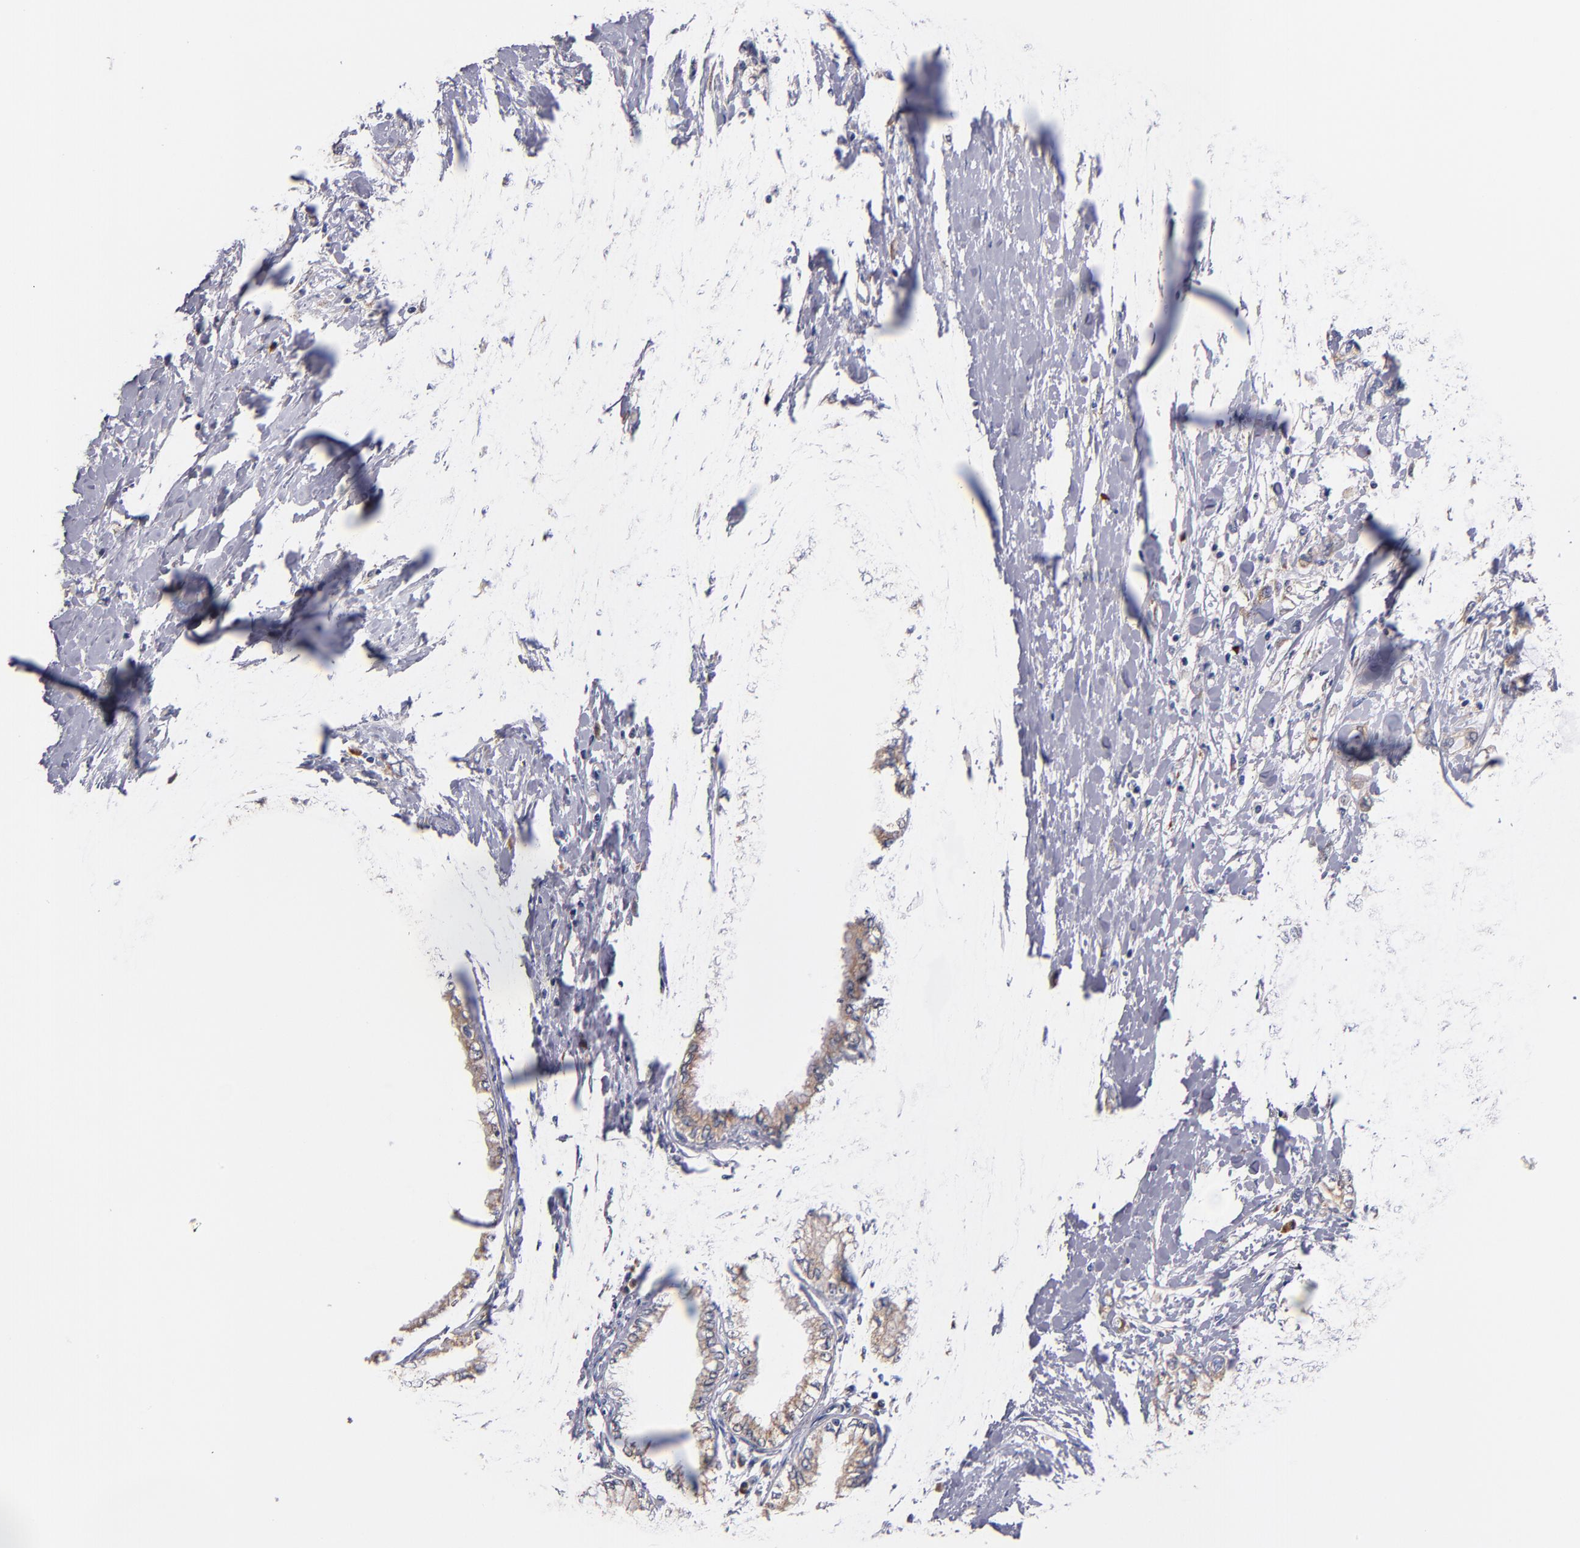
{"staining": {"intensity": "weak", "quantity": ">75%", "location": "cytoplasmic/membranous"}, "tissue": "pancreatic cancer", "cell_type": "Tumor cells", "image_type": "cancer", "snomed": [{"axis": "morphology", "description": "Adenocarcinoma, NOS"}, {"axis": "topography", "description": "Pancreas"}], "caption": "Immunohistochemistry (DAB (3,3'-diaminobenzidine)) staining of pancreatic adenocarcinoma demonstrates weak cytoplasmic/membranous protein positivity in about >75% of tumor cells.", "gene": "DIABLO", "patient": {"sex": "male", "age": 79}}